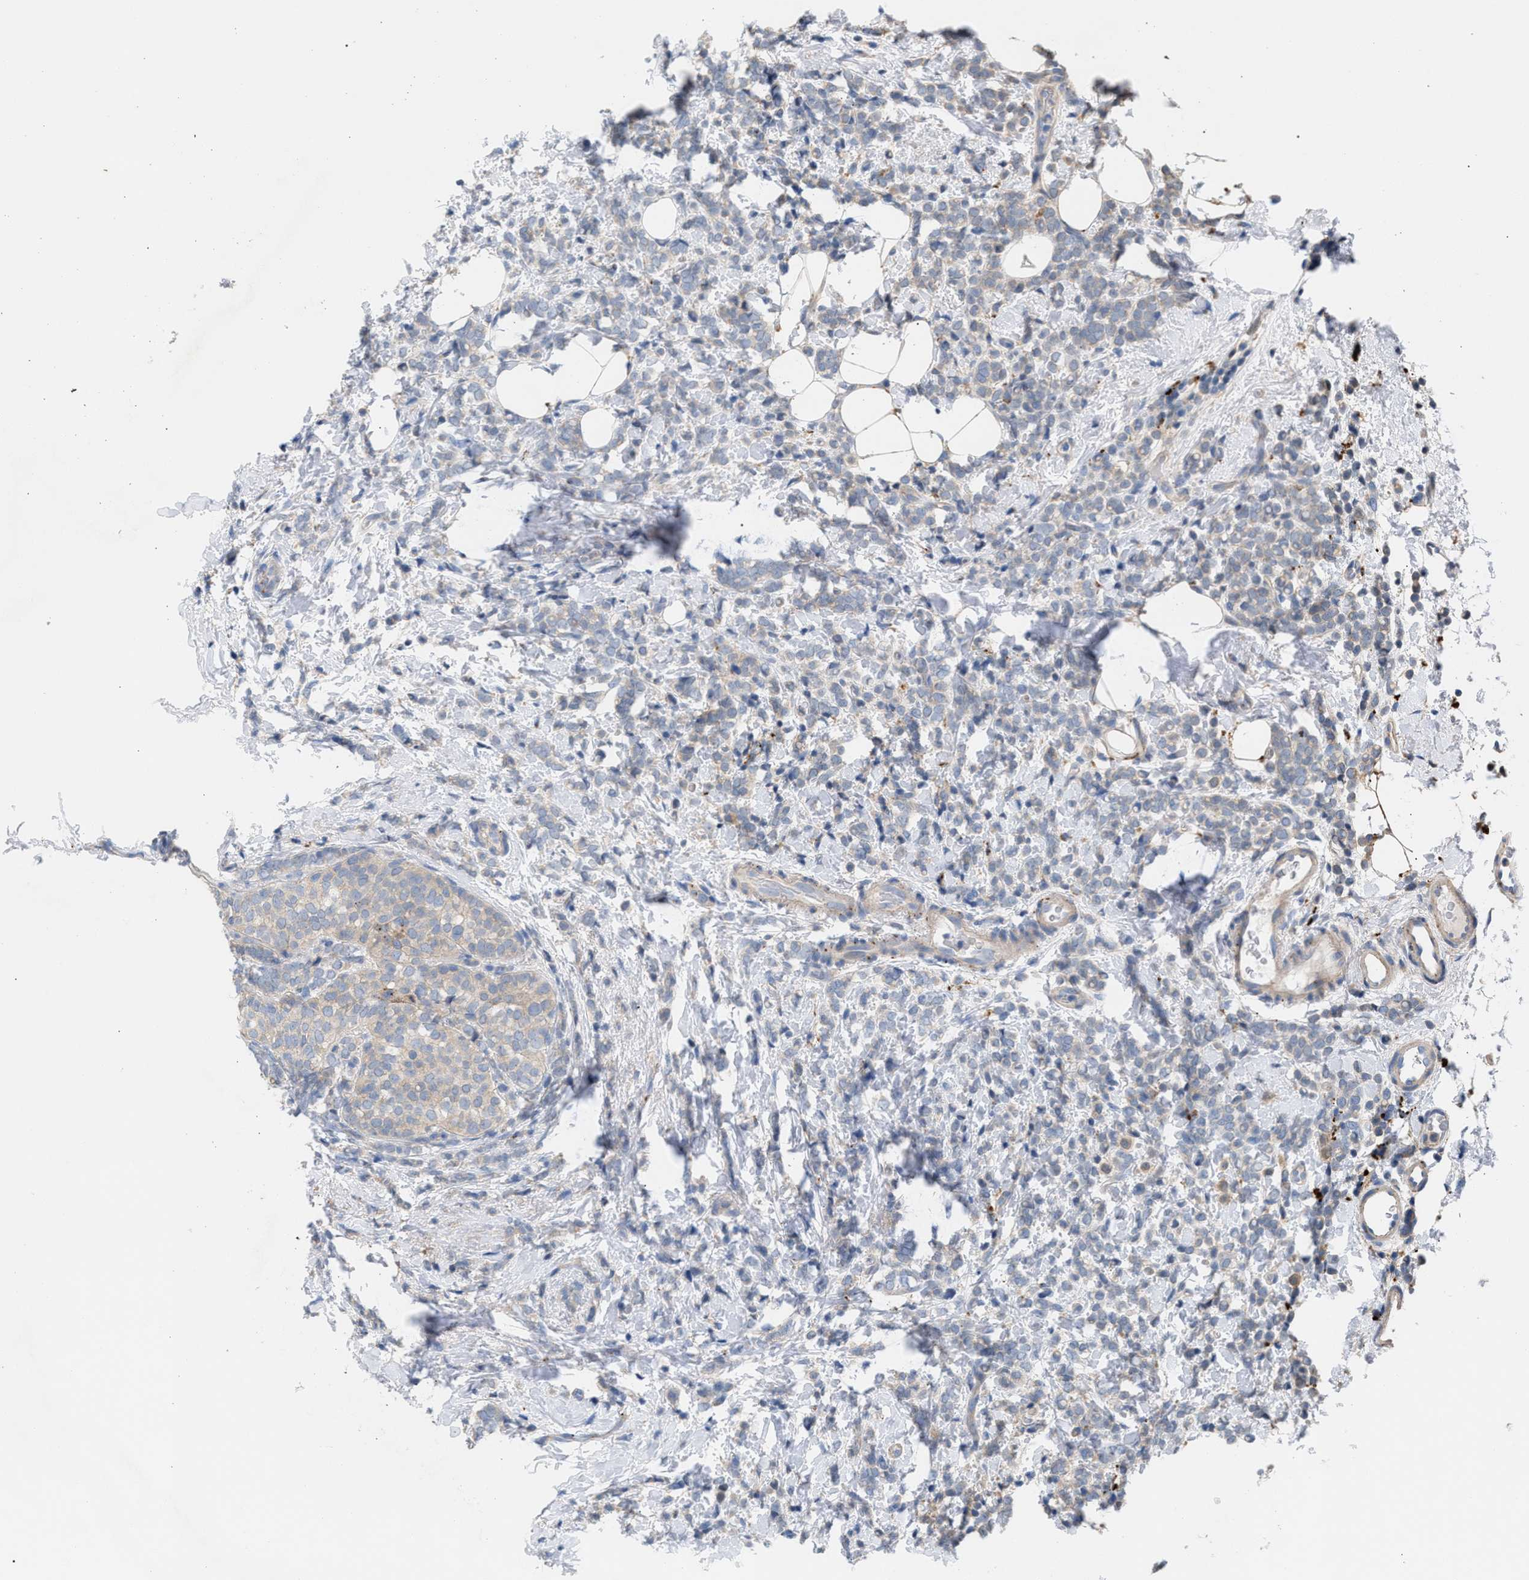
{"staining": {"intensity": "weak", "quantity": "<25%", "location": "cytoplasmic/membranous"}, "tissue": "breast cancer", "cell_type": "Tumor cells", "image_type": "cancer", "snomed": [{"axis": "morphology", "description": "Lobular carcinoma"}, {"axis": "topography", "description": "Breast"}], "caption": "Protein analysis of breast cancer (lobular carcinoma) reveals no significant positivity in tumor cells.", "gene": "MBTD1", "patient": {"sex": "female", "age": 50}}